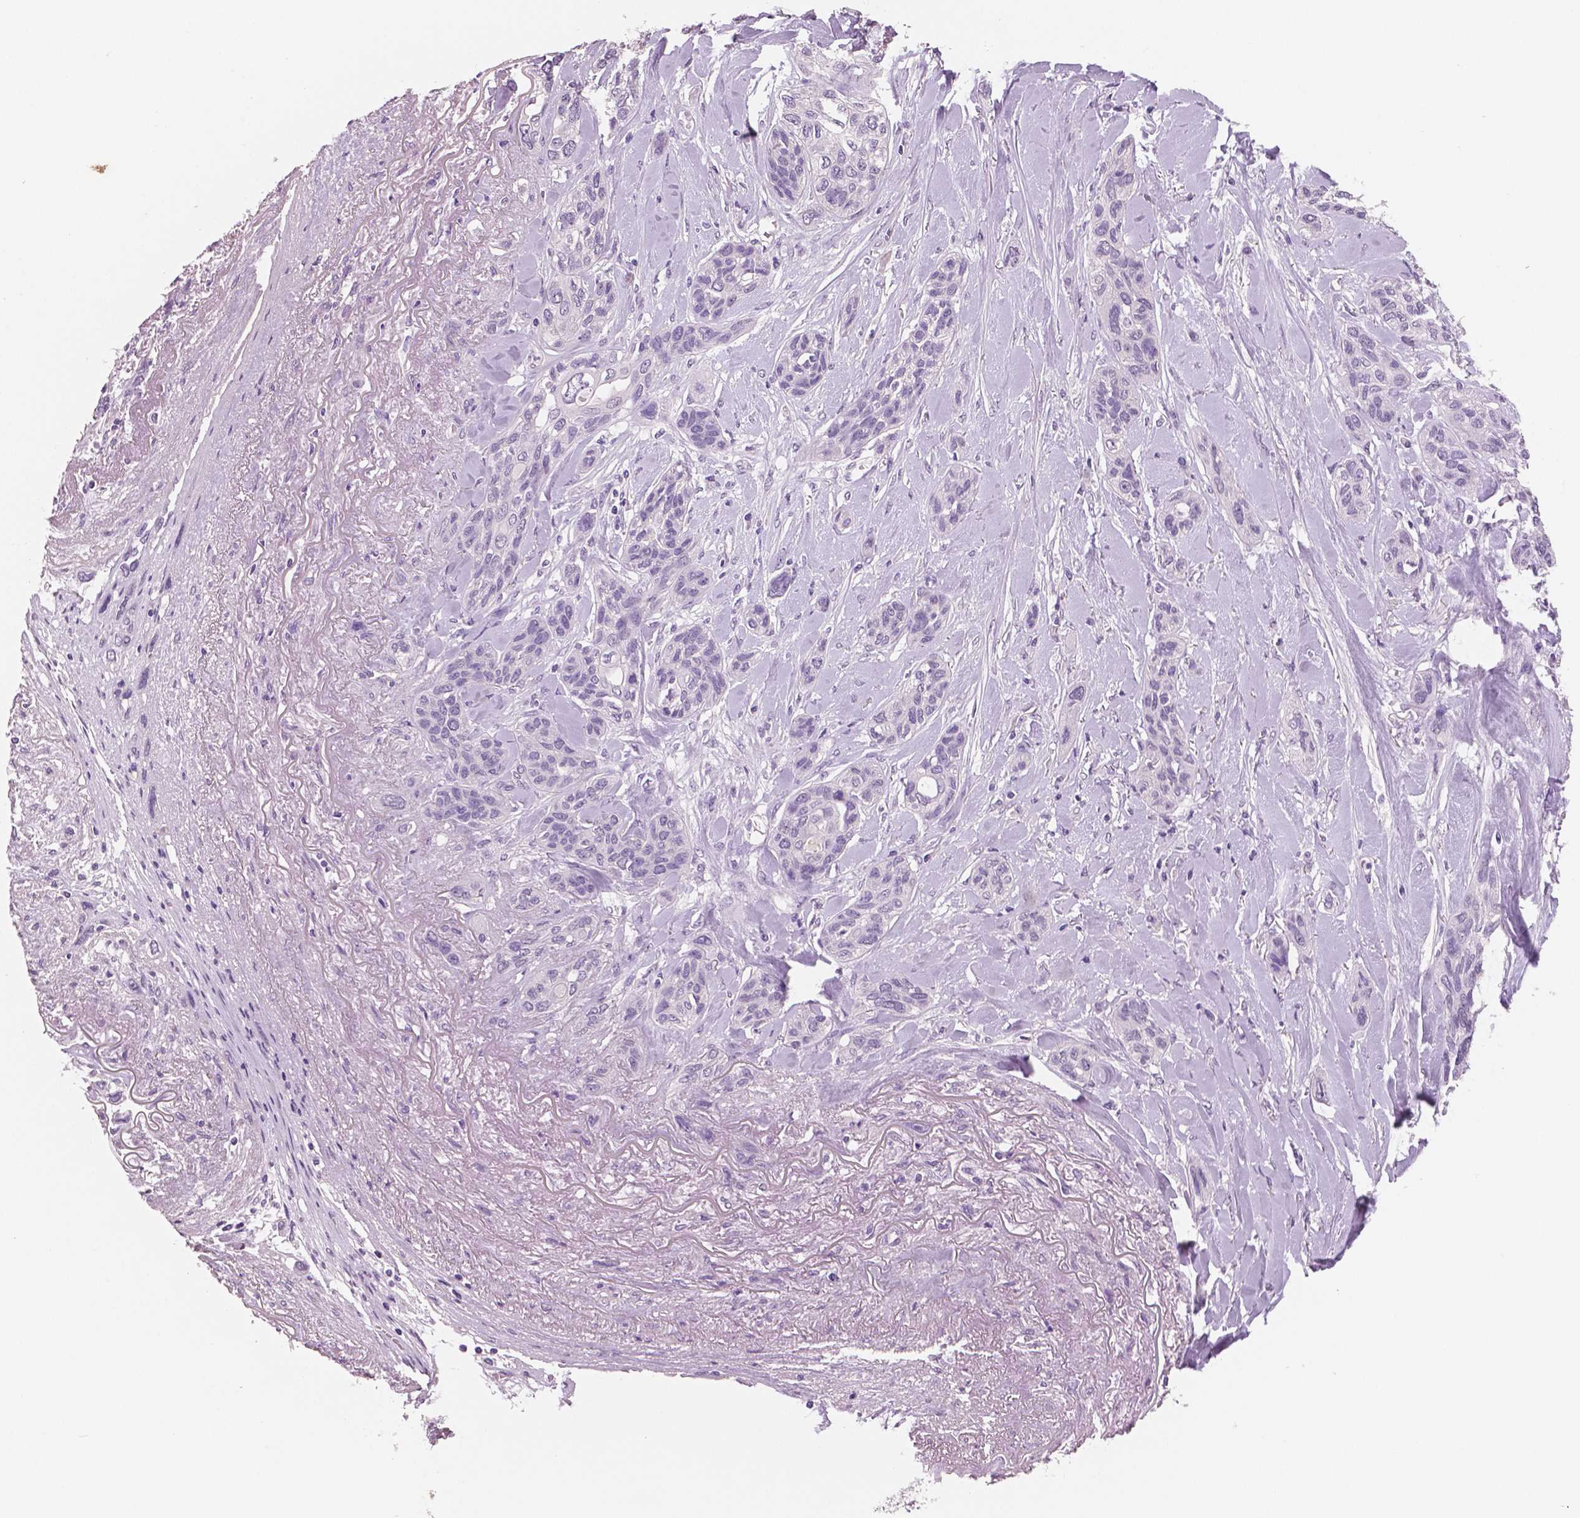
{"staining": {"intensity": "negative", "quantity": "none", "location": "none"}, "tissue": "lung cancer", "cell_type": "Tumor cells", "image_type": "cancer", "snomed": [{"axis": "morphology", "description": "Squamous cell carcinoma, NOS"}, {"axis": "topography", "description": "Lung"}], "caption": "Protein analysis of lung cancer (squamous cell carcinoma) demonstrates no significant positivity in tumor cells.", "gene": "NECAB2", "patient": {"sex": "female", "age": 70}}